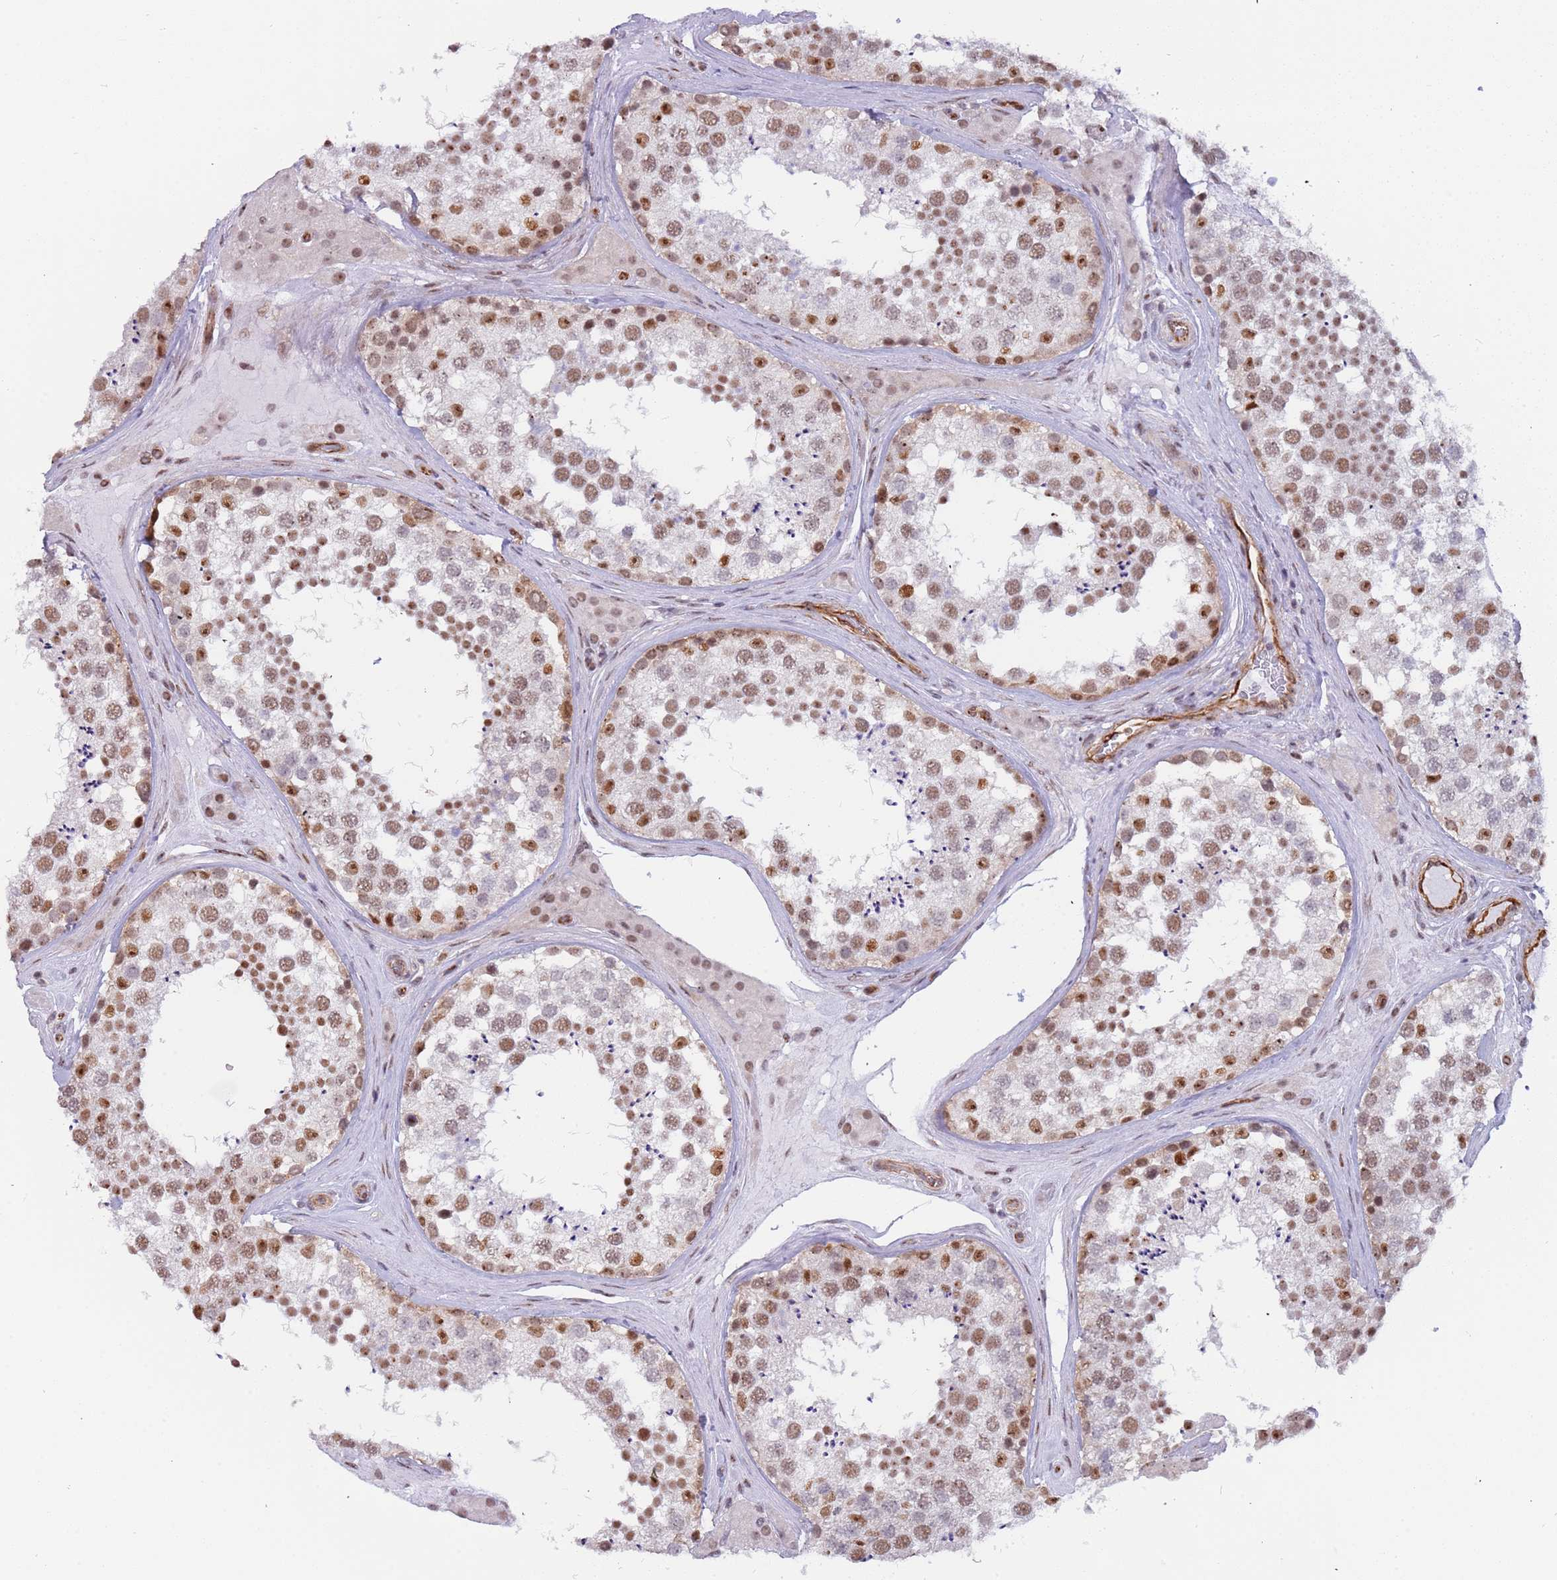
{"staining": {"intensity": "strong", "quantity": "25%-75%", "location": "nuclear"}, "tissue": "testis", "cell_type": "Cells in seminiferous ducts", "image_type": "normal", "snomed": [{"axis": "morphology", "description": "Normal tissue, NOS"}, {"axis": "topography", "description": "Testis"}], "caption": "DAB immunohistochemical staining of unremarkable human testis shows strong nuclear protein positivity in about 25%-75% of cells in seminiferous ducts.", "gene": "LRMDA", "patient": {"sex": "male", "age": 46}}